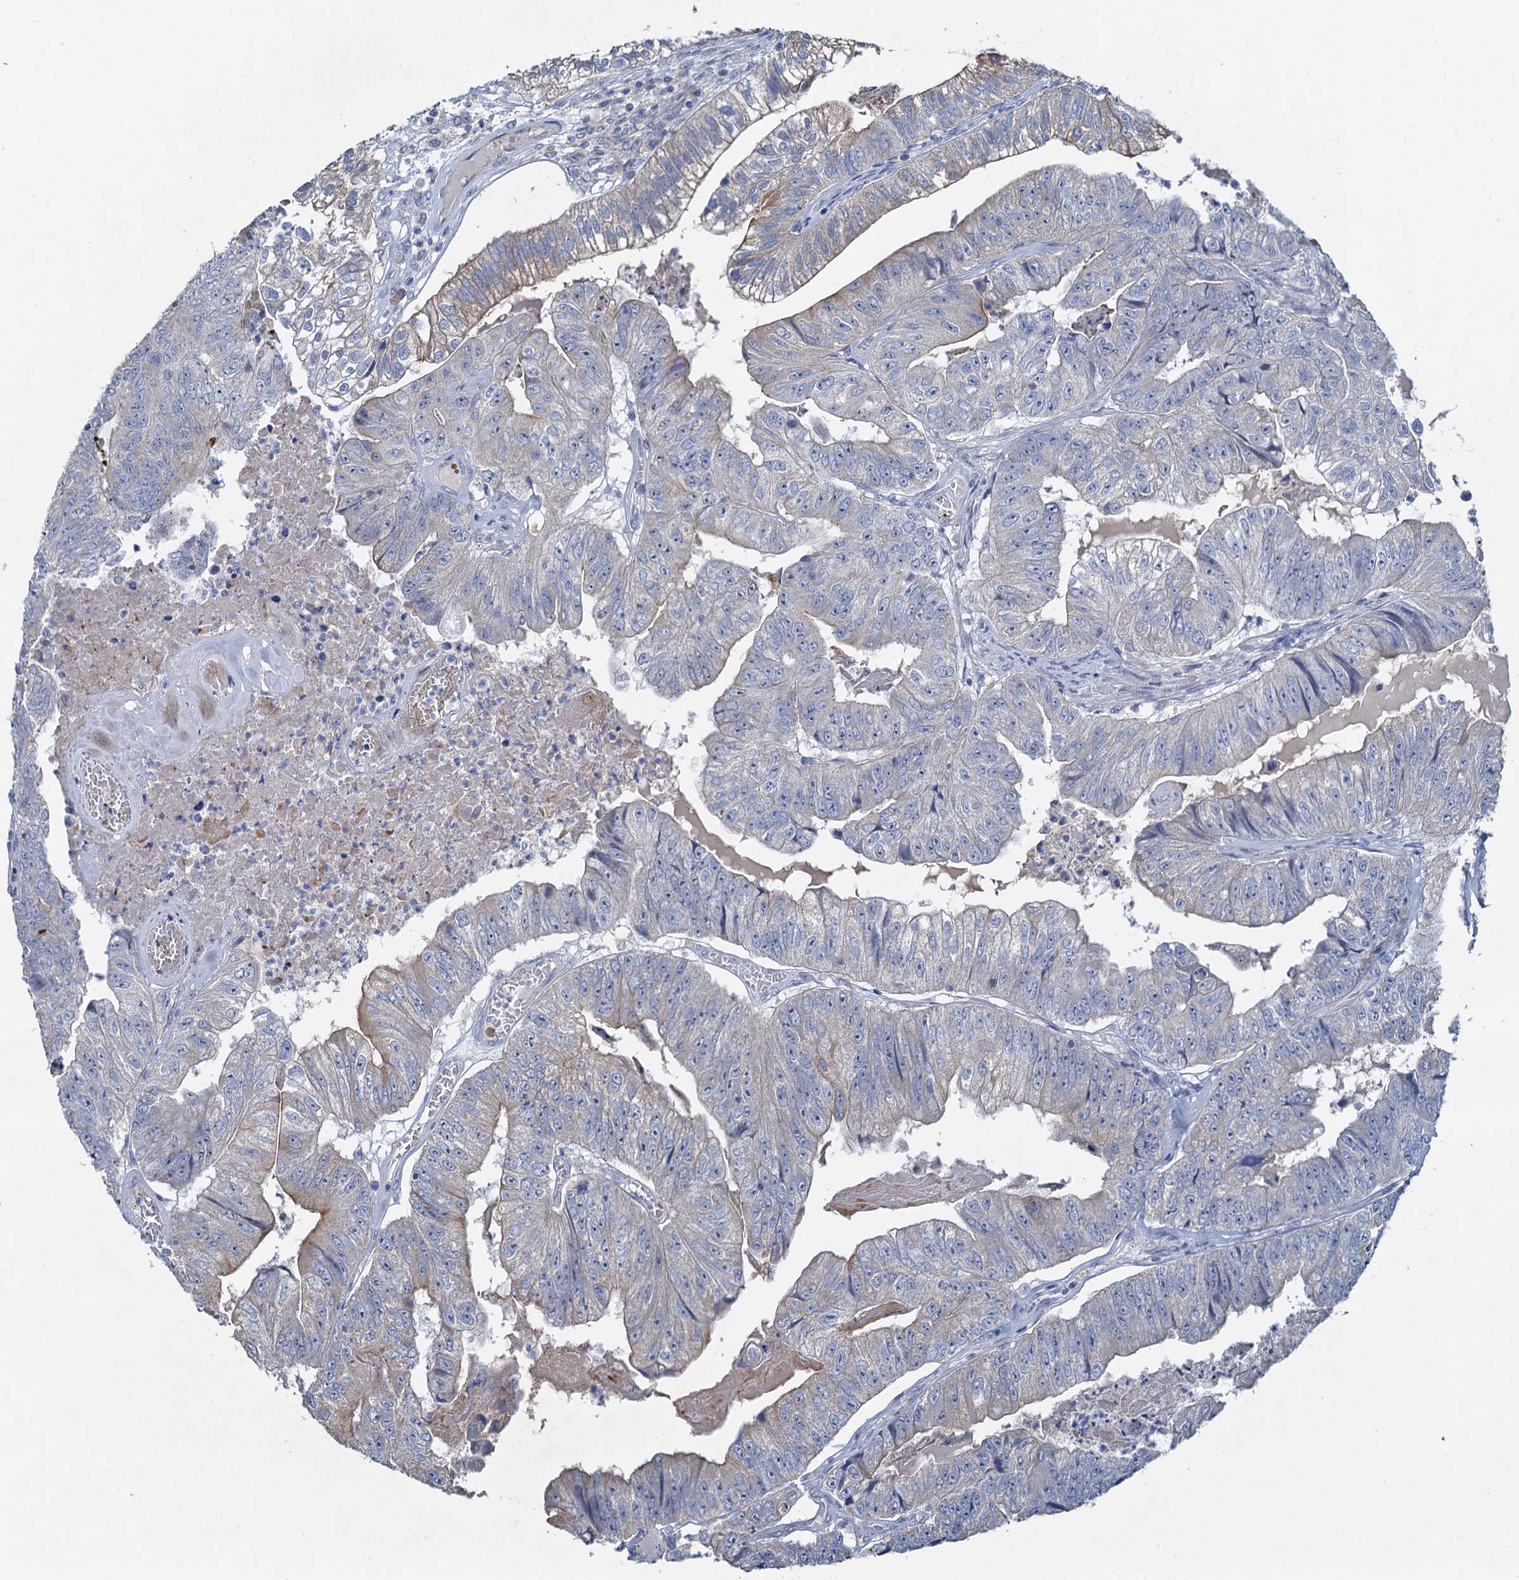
{"staining": {"intensity": "weak", "quantity": "<25%", "location": "cytoplasmic/membranous"}, "tissue": "colorectal cancer", "cell_type": "Tumor cells", "image_type": "cancer", "snomed": [{"axis": "morphology", "description": "Adenocarcinoma, NOS"}, {"axis": "topography", "description": "Colon"}], "caption": "Adenocarcinoma (colorectal) stained for a protein using immunohistochemistry (IHC) shows no expression tumor cells.", "gene": "PLLP", "patient": {"sex": "female", "age": 67}}